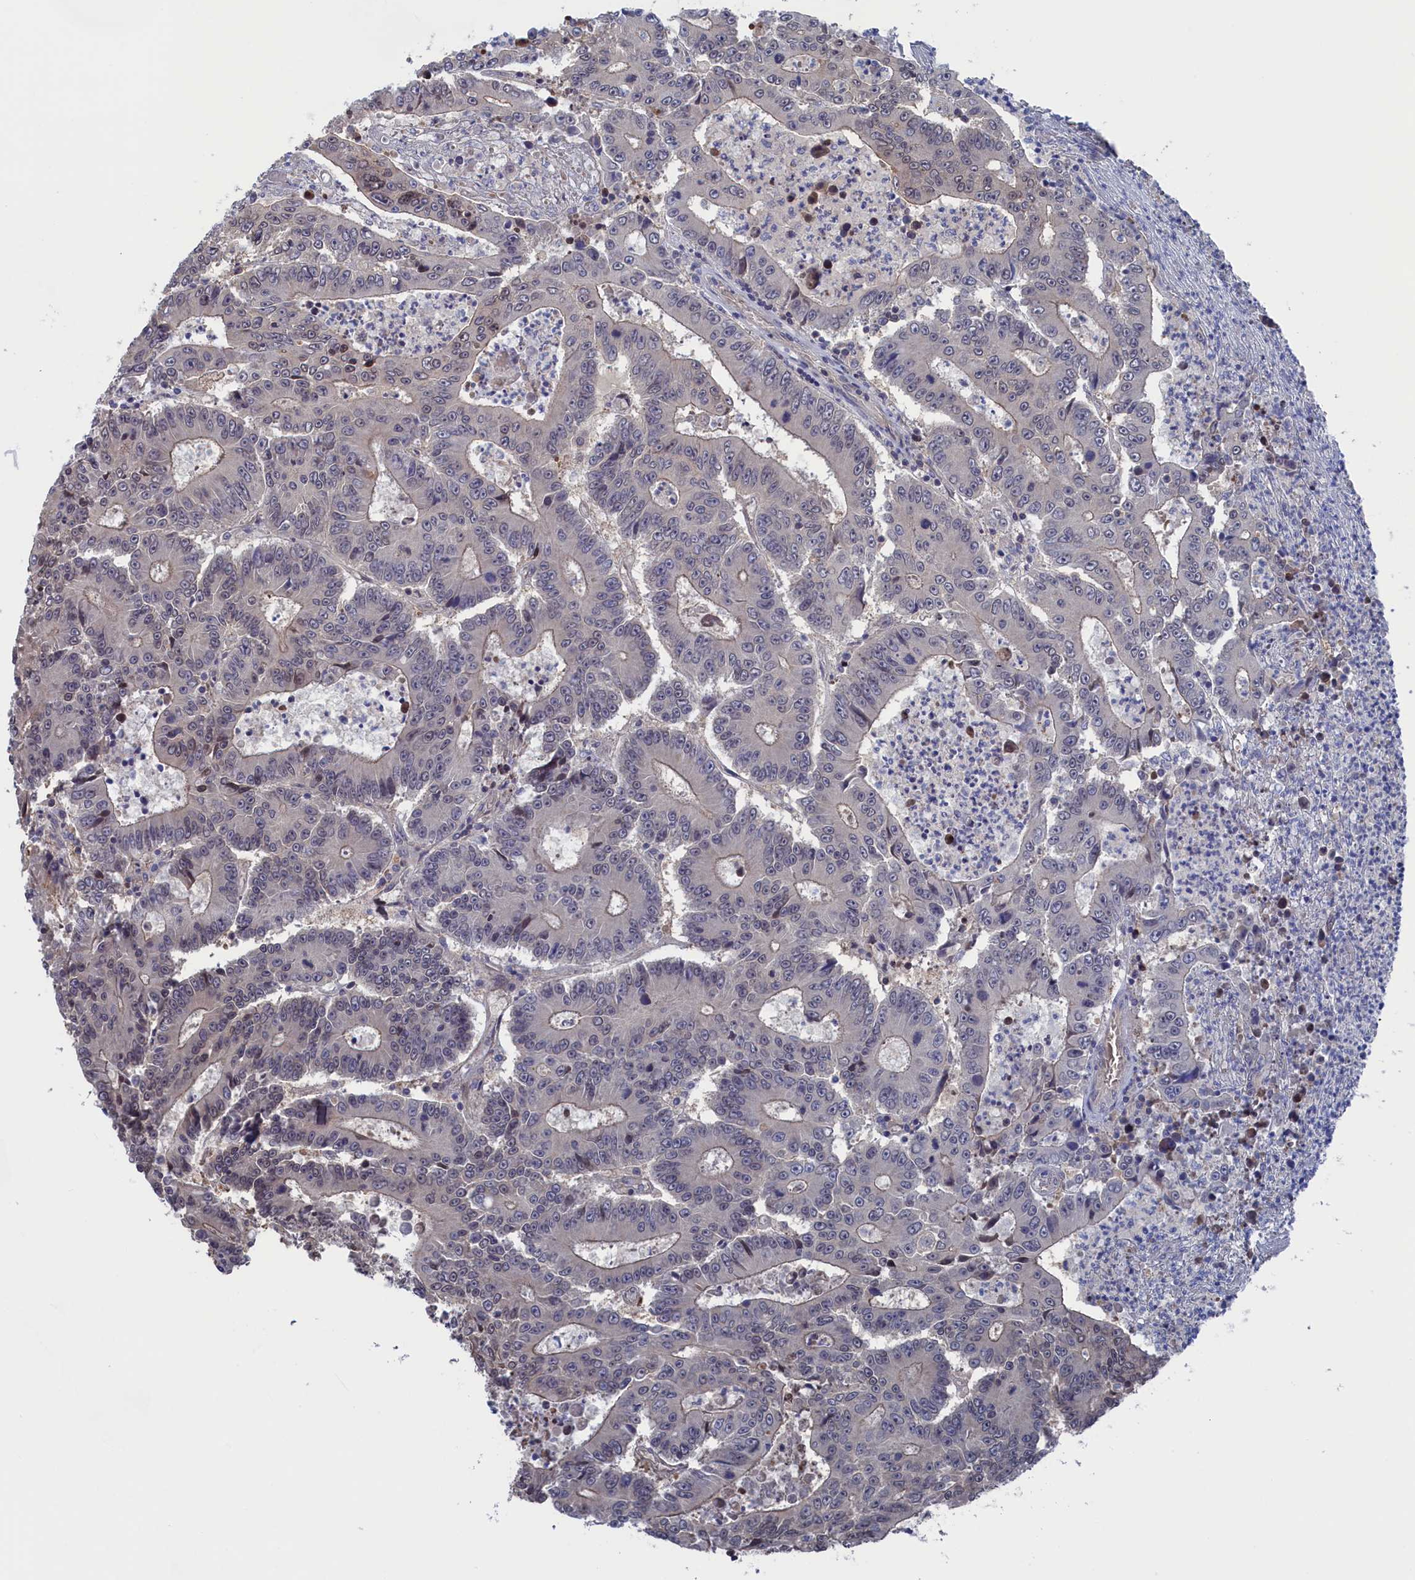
{"staining": {"intensity": "negative", "quantity": "none", "location": "none"}, "tissue": "colorectal cancer", "cell_type": "Tumor cells", "image_type": "cancer", "snomed": [{"axis": "morphology", "description": "Adenocarcinoma, NOS"}, {"axis": "topography", "description": "Colon"}], "caption": "Immunohistochemical staining of colorectal cancer (adenocarcinoma) demonstrates no significant staining in tumor cells. Brightfield microscopy of immunohistochemistry (IHC) stained with DAB (3,3'-diaminobenzidine) (brown) and hematoxylin (blue), captured at high magnification.", "gene": "NUTF2", "patient": {"sex": "male", "age": 83}}